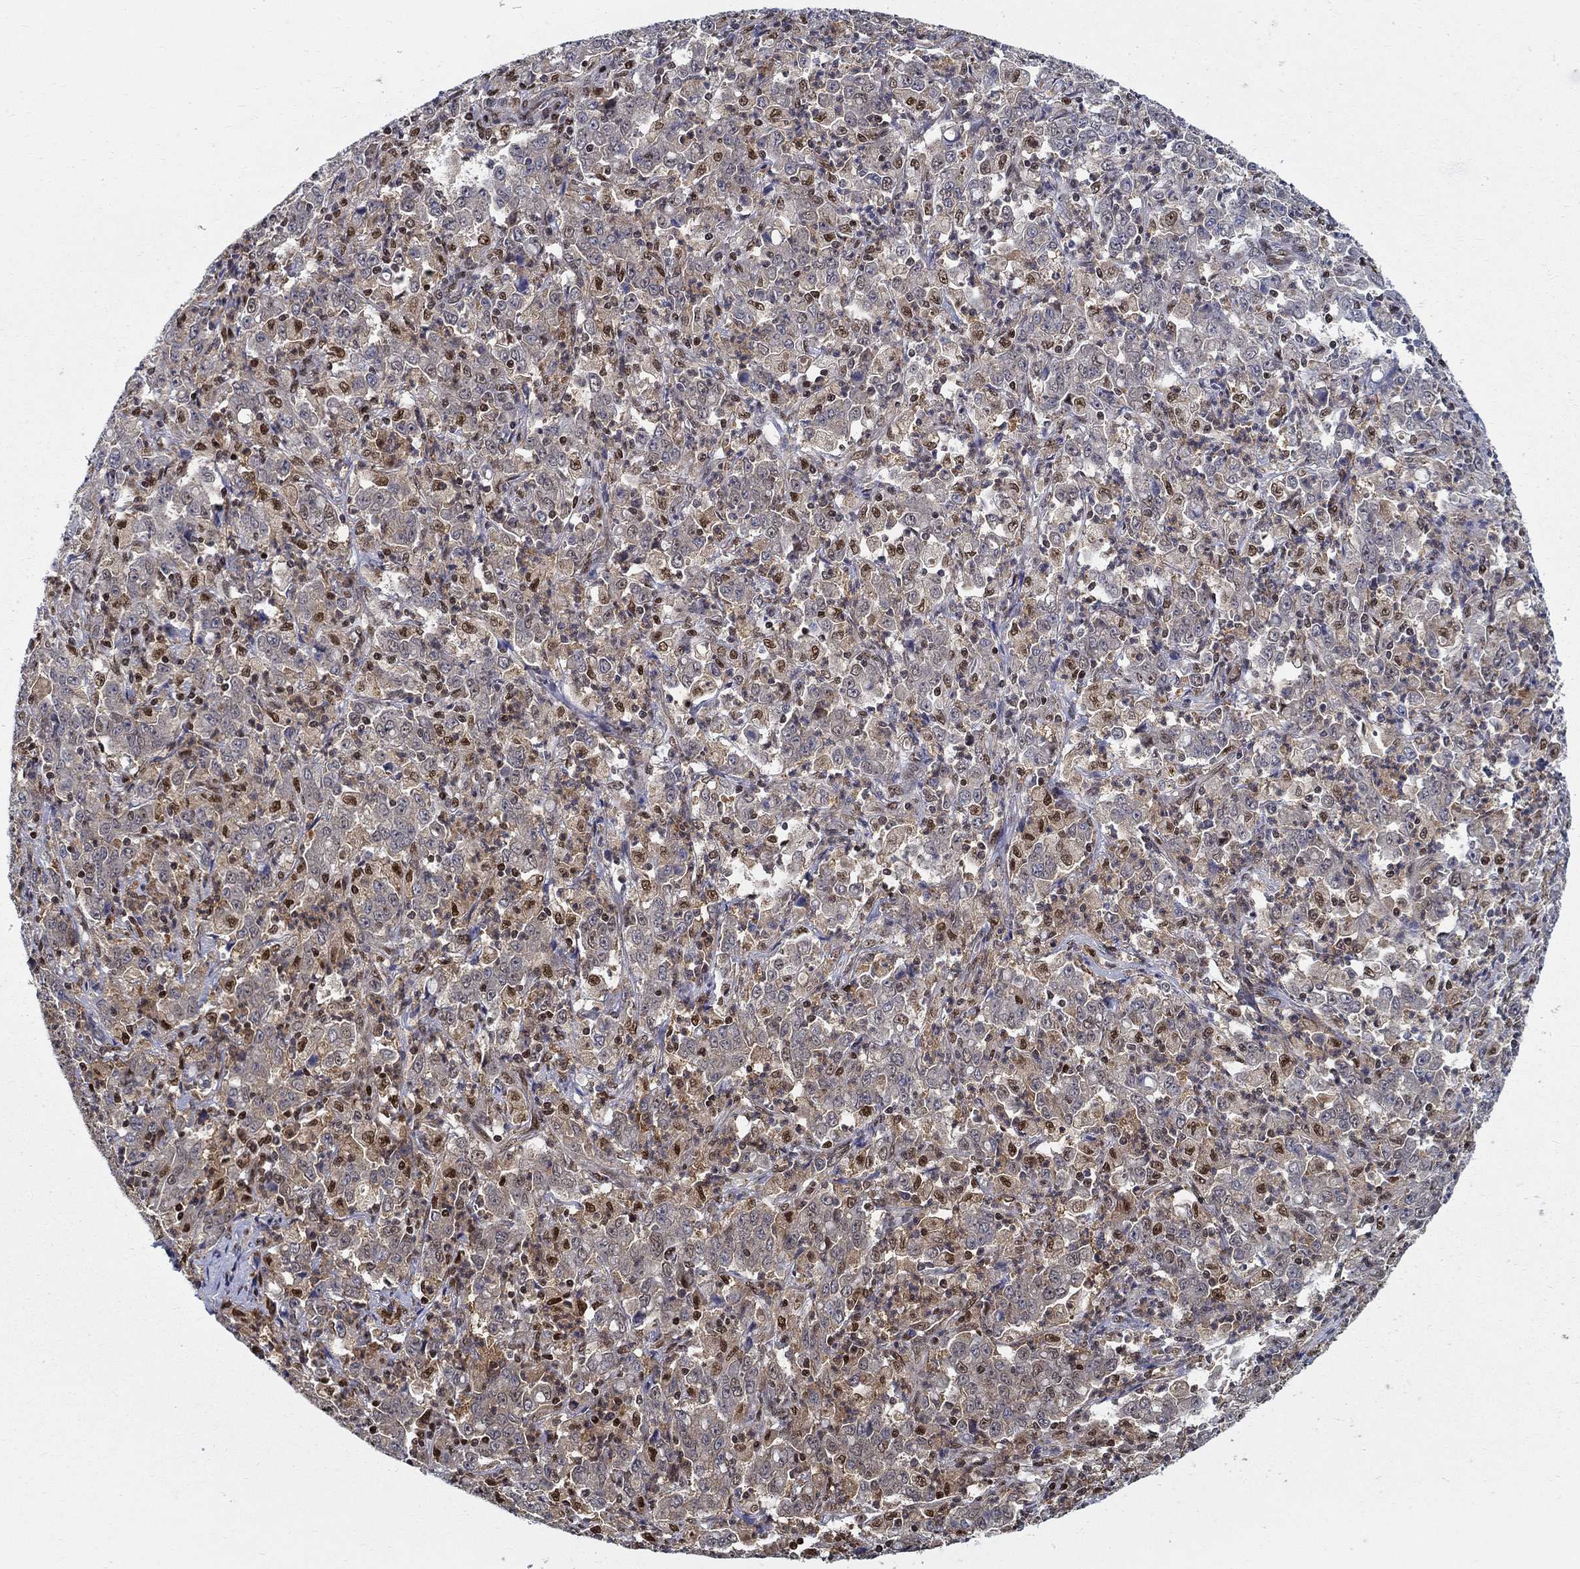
{"staining": {"intensity": "moderate", "quantity": "25%-75%", "location": "nuclear"}, "tissue": "stomach cancer", "cell_type": "Tumor cells", "image_type": "cancer", "snomed": [{"axis": "morphology", "description": "Adenocarcinoma, NOS"}, {"axis": "topography", "description": "Stomach, lower"}], "caption": "Approximately 25%-75% of tumor cells in human stomach cancer (adenocarcinoma) demonstrate moderate nuclear protein positivity as visualized by brown immunohistochemical staining.", "gene": "ZNF594", "patient": {"sex": "female", "age": 71}}